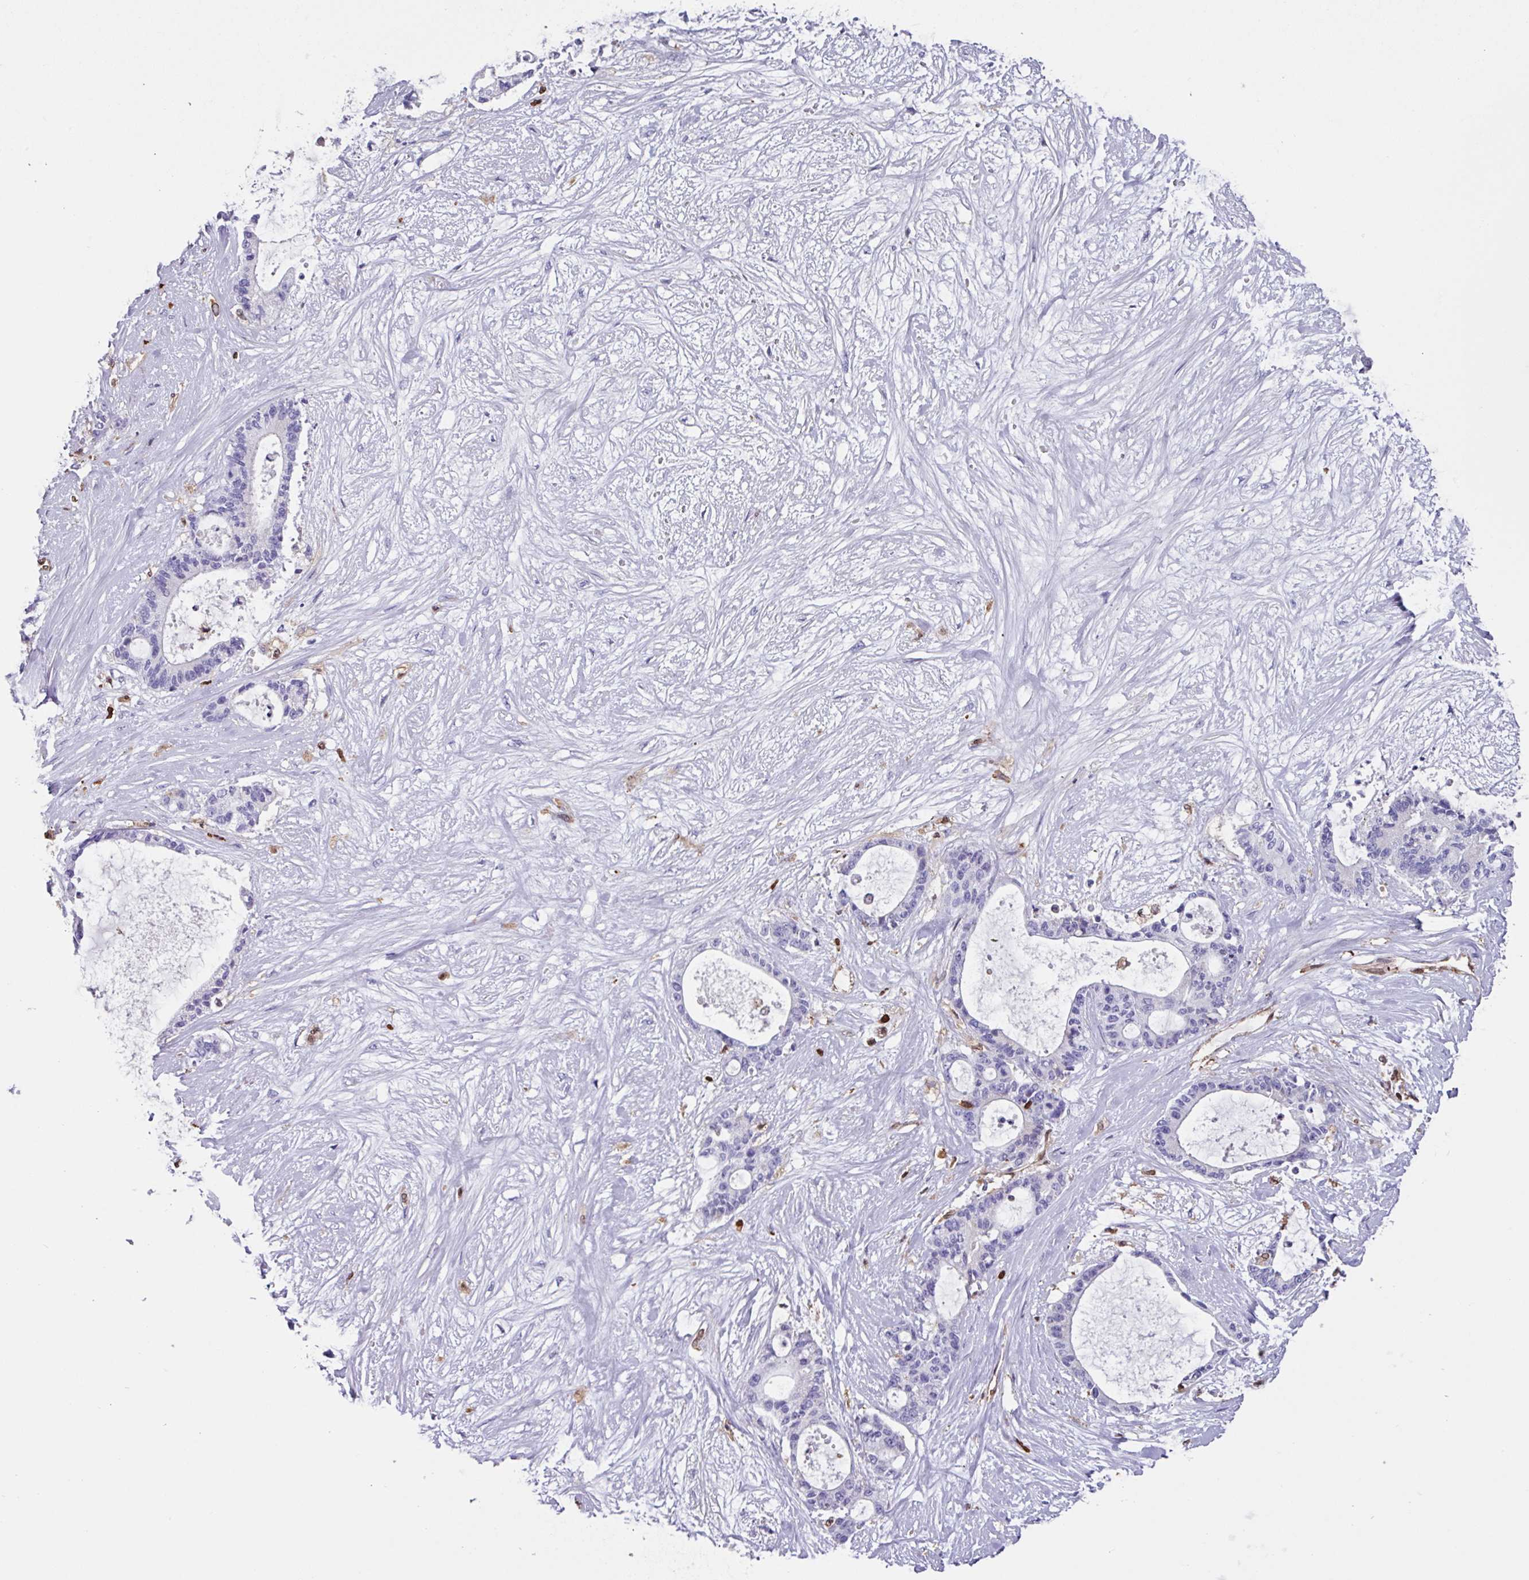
{"staining": {"intensity": "negative", "quantity": "none", "location": "none"}, "tissue": "liver cancer", "cell_type": "Tumor cells", "image_type": "cancer", "snomed": [{"axis": "morphology", "description": "Normal tissue, NOS"}, {"axis": "morphology", "description": "Cholangiocarcinoma"}, {"axis": "topography", "description": "Liver"}, {"axis": "topography", "description": "Peripheral nerve tissue"}], "caption": "Tumor cells are negative for protein expression in human liver cholangiocarcinoma. (DAB (3,3'-diaminobenzidine) immunohistochemistry visualized using brightfield microscopy, high magnification).", "gene": "ARHGDIB", "patient": {"sex": "female", "age": 73}}